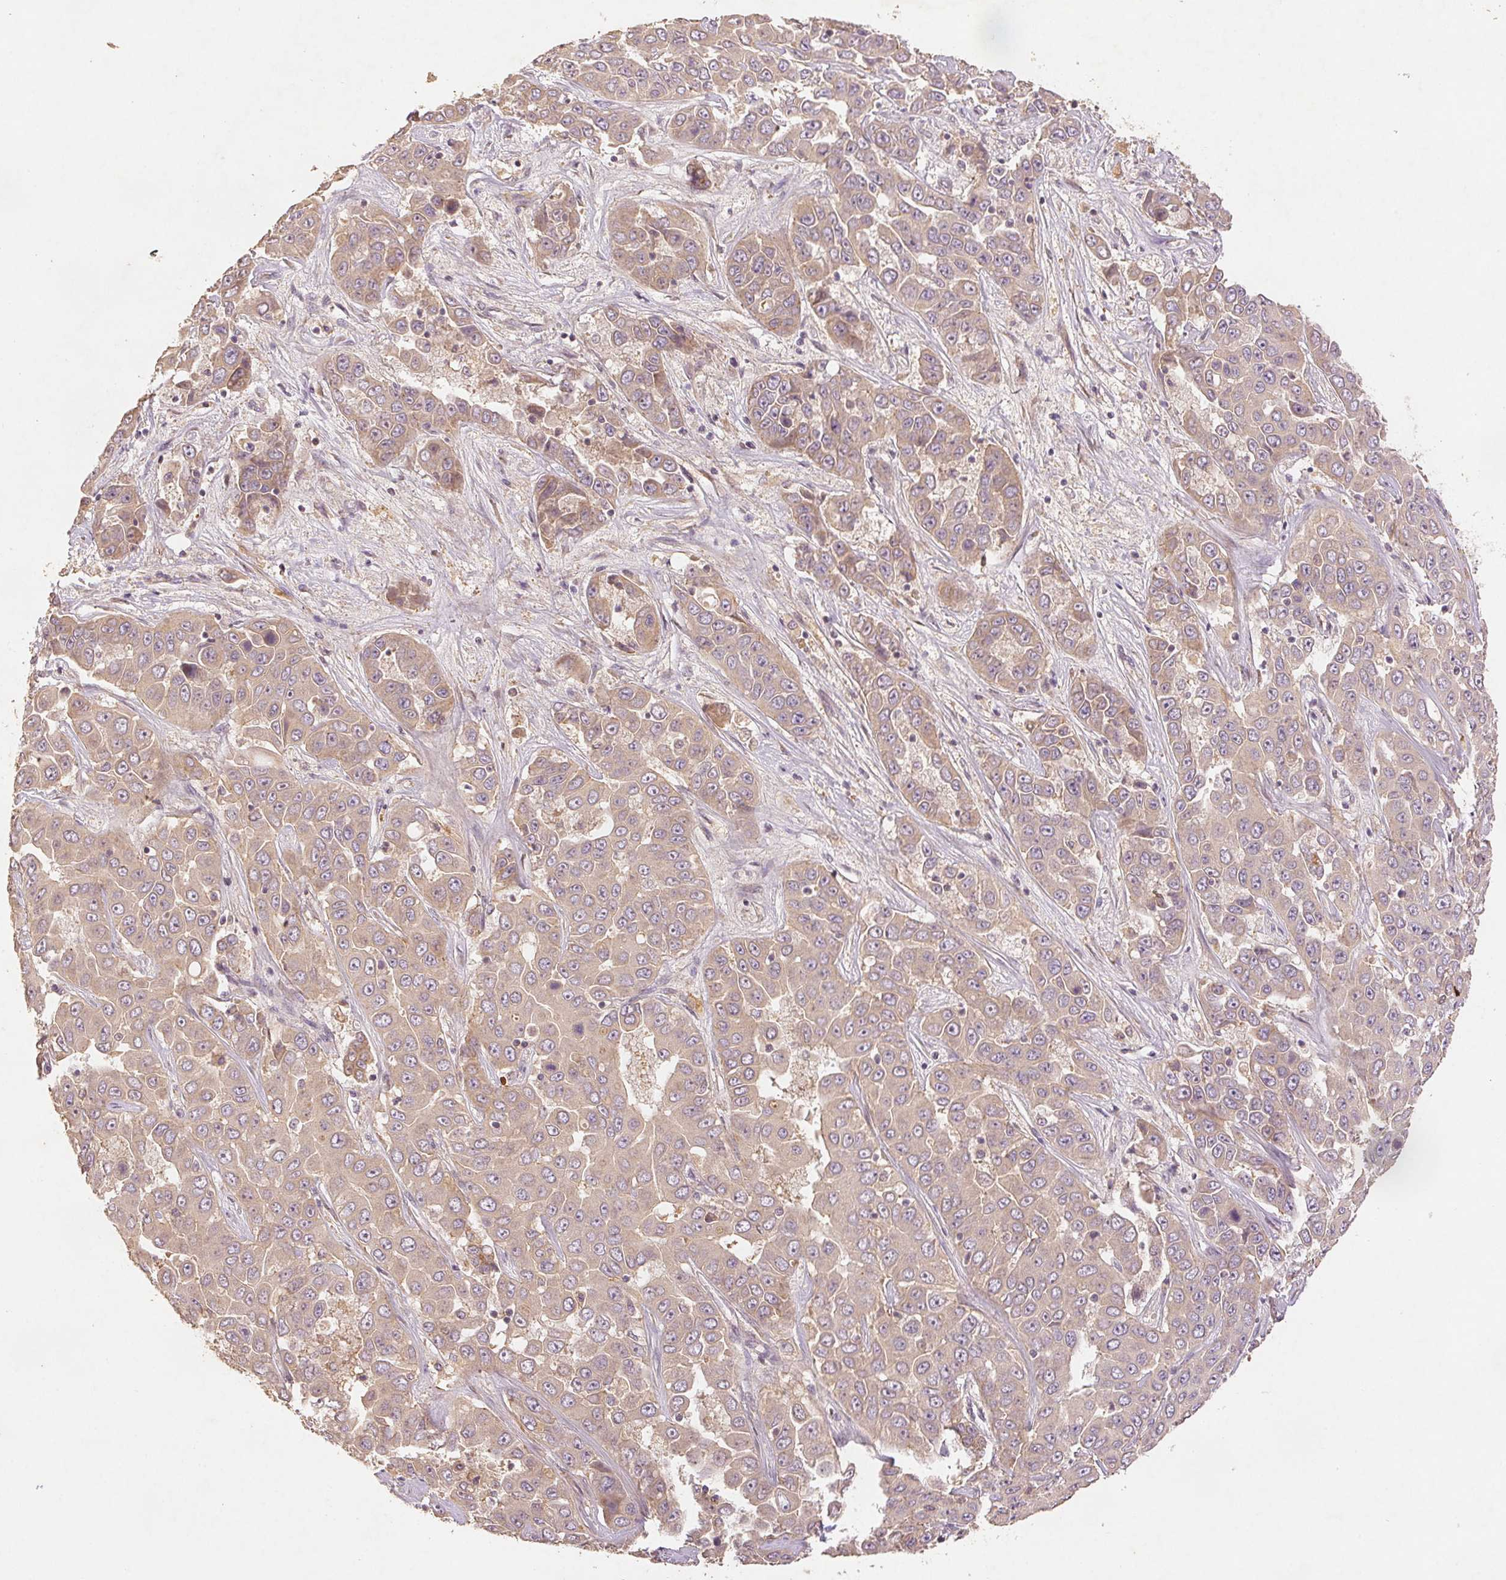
{"staining": {"intensity": "weak", "quantity": ">75%", "location": "cytoplasmic/membranous"}, "tissue": "liver cancer", "cell_type": "Tumor cells", "image_type": "cancer", "snomed": [{"axis": "morphology", "description": "Cholangiocarcinoma"}, {"axis": "topography", "description": "Liver"}], "caption": "A brown stain highlights weak cytoplasmic/membranous staining of a protein in human liver cancer tumor cells.", "gene": "YIF1B", "patient": {"sex": "female", "age": 52}}